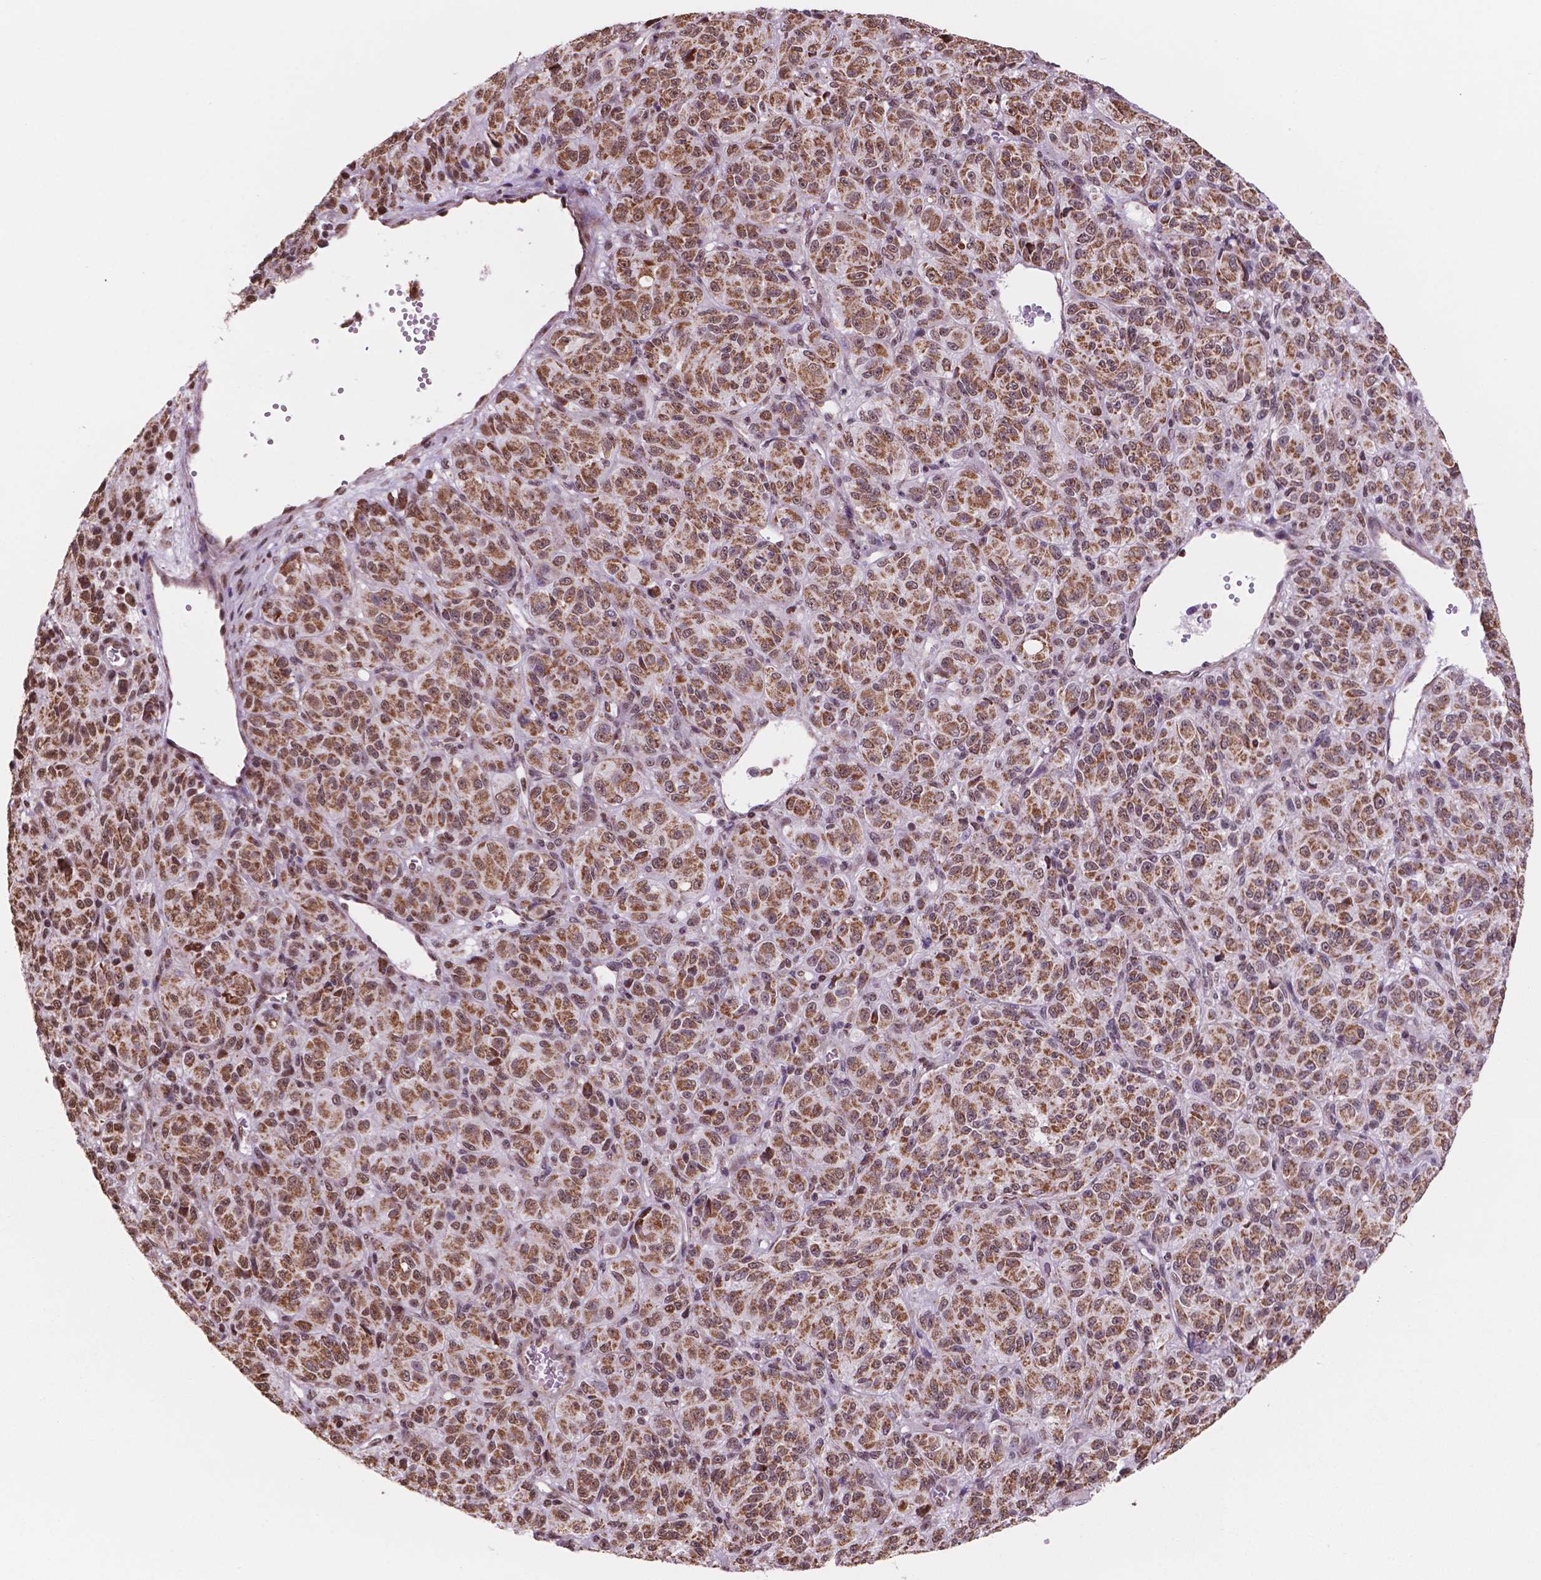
{"staining": {"intensity": "moderate", "quantity": ">75%", "location": "cytoplasmic/membranous,nuclear"}, "tissue": "melanoma", "cell_type": "Tumor cells", "image_type": "cancer", "snomed": [{"axis": "morphology", "description": "Malignant melanoma, Metastatic site"}, {"axis": "topography", "description": "Brain"}], "caption": "Immunohistochemistry (IHC) image of neoplastic tissue: human melanoma stained using immunohistochemistry (IHC) demonstrates medium levels of moderate protein expression localized specifically in the cytoplasmic/membranous and nuclear of tumor cells, appearing as a cytoplasmic/membranous and nuclear brown color.", "gene": "NDUFA10", "patient": {"sex": "female", "age": 56}}